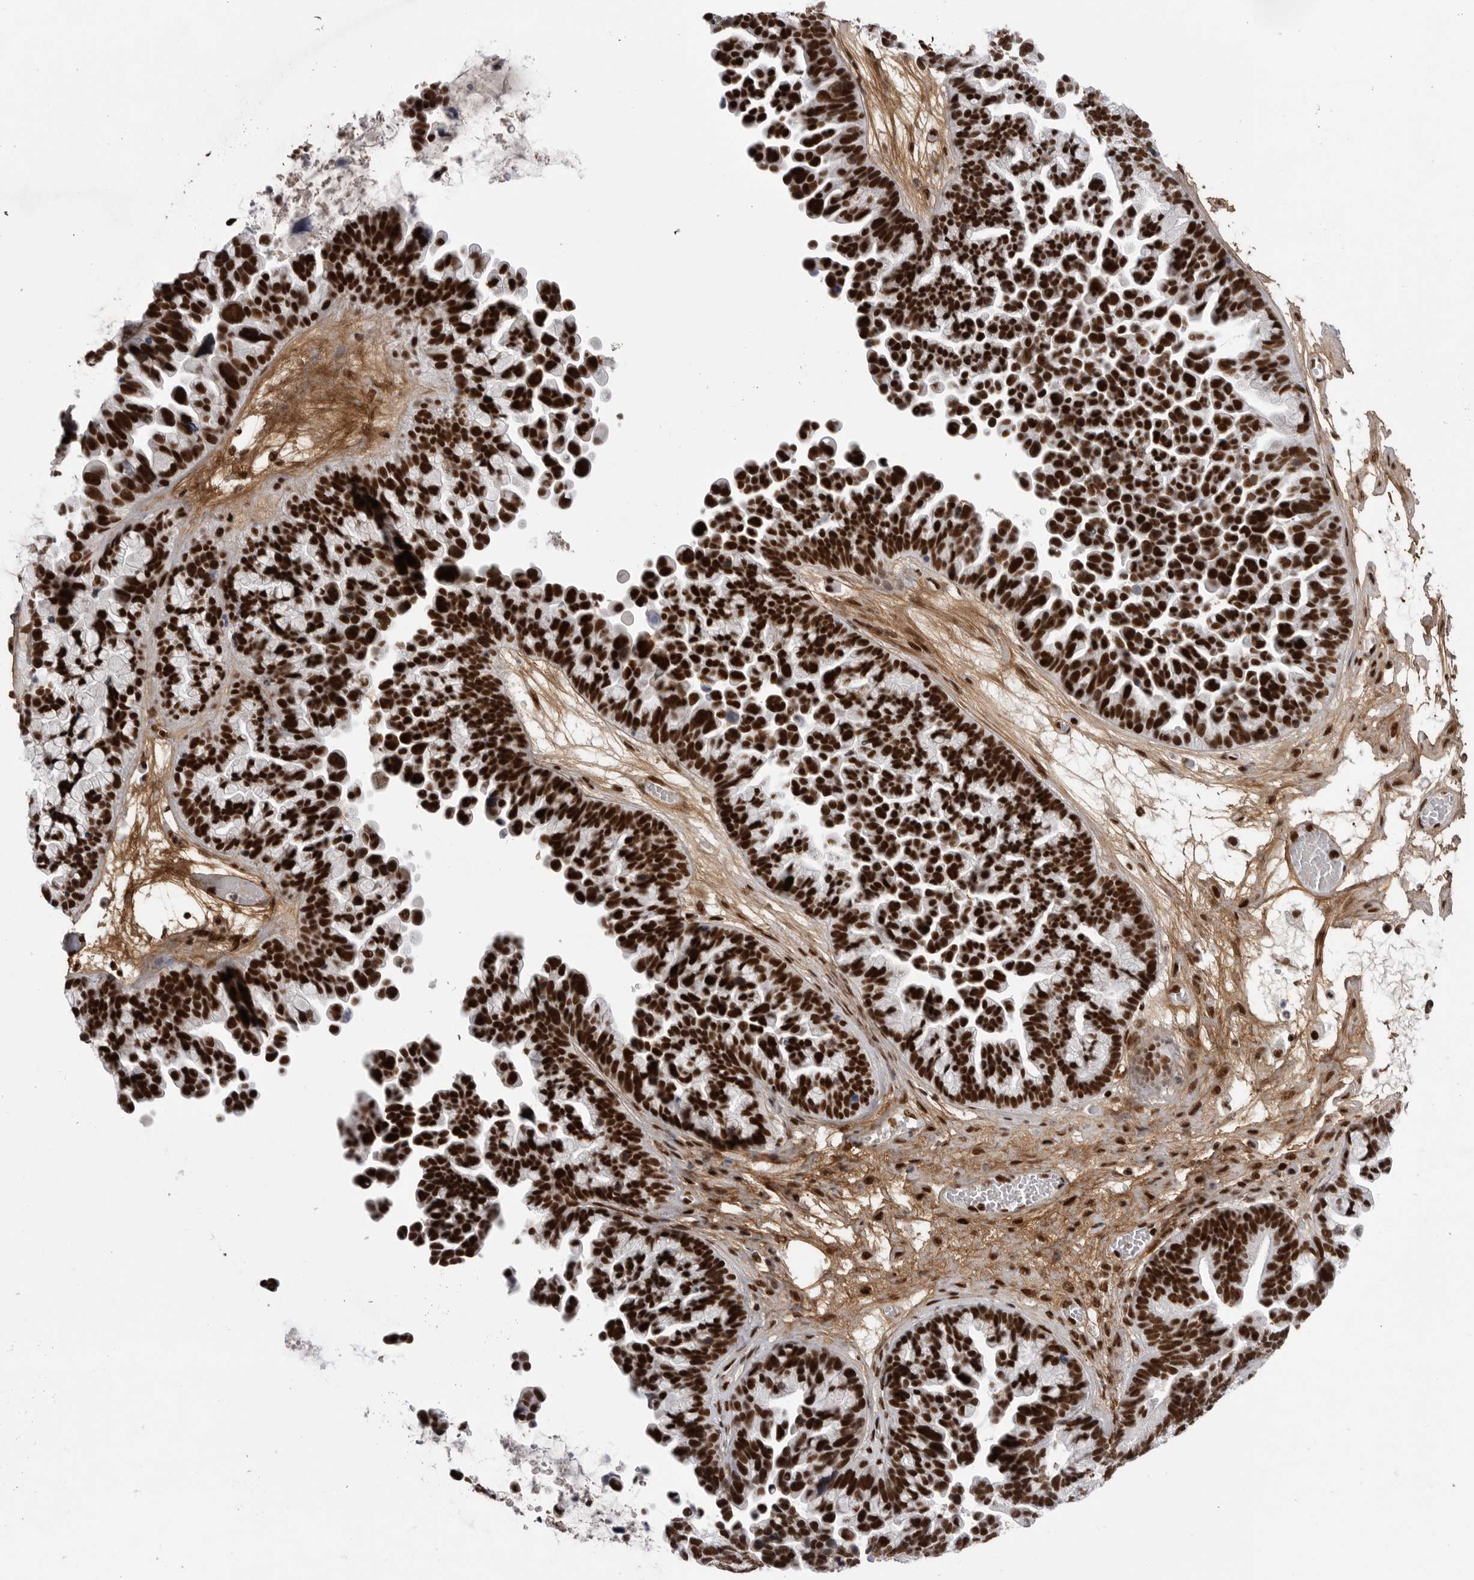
{"staining": {"intensity": "strong", "quantity": ">75%", "location": "nuclear"}, "tissue": "ovarian cancer", "cell_type": "Tumor cells", "image_type": "cancer", "snomed": [{"axis": "morphology", "description": "Cystadenocarcinoma, serous, NOS"}, {"axis": "topography", "description": "Ovary"}], "caption": "Protein staining exhibits strong nuclear expression in approximately >75% of tumor cells in ovarian cancer (serous cystadenocarcinoma). (brown staining indicates protein expression, while blue staining denotes nuclei).", "gene": "PPP1R8", "patient": {"sex": "female", "age": 56}}